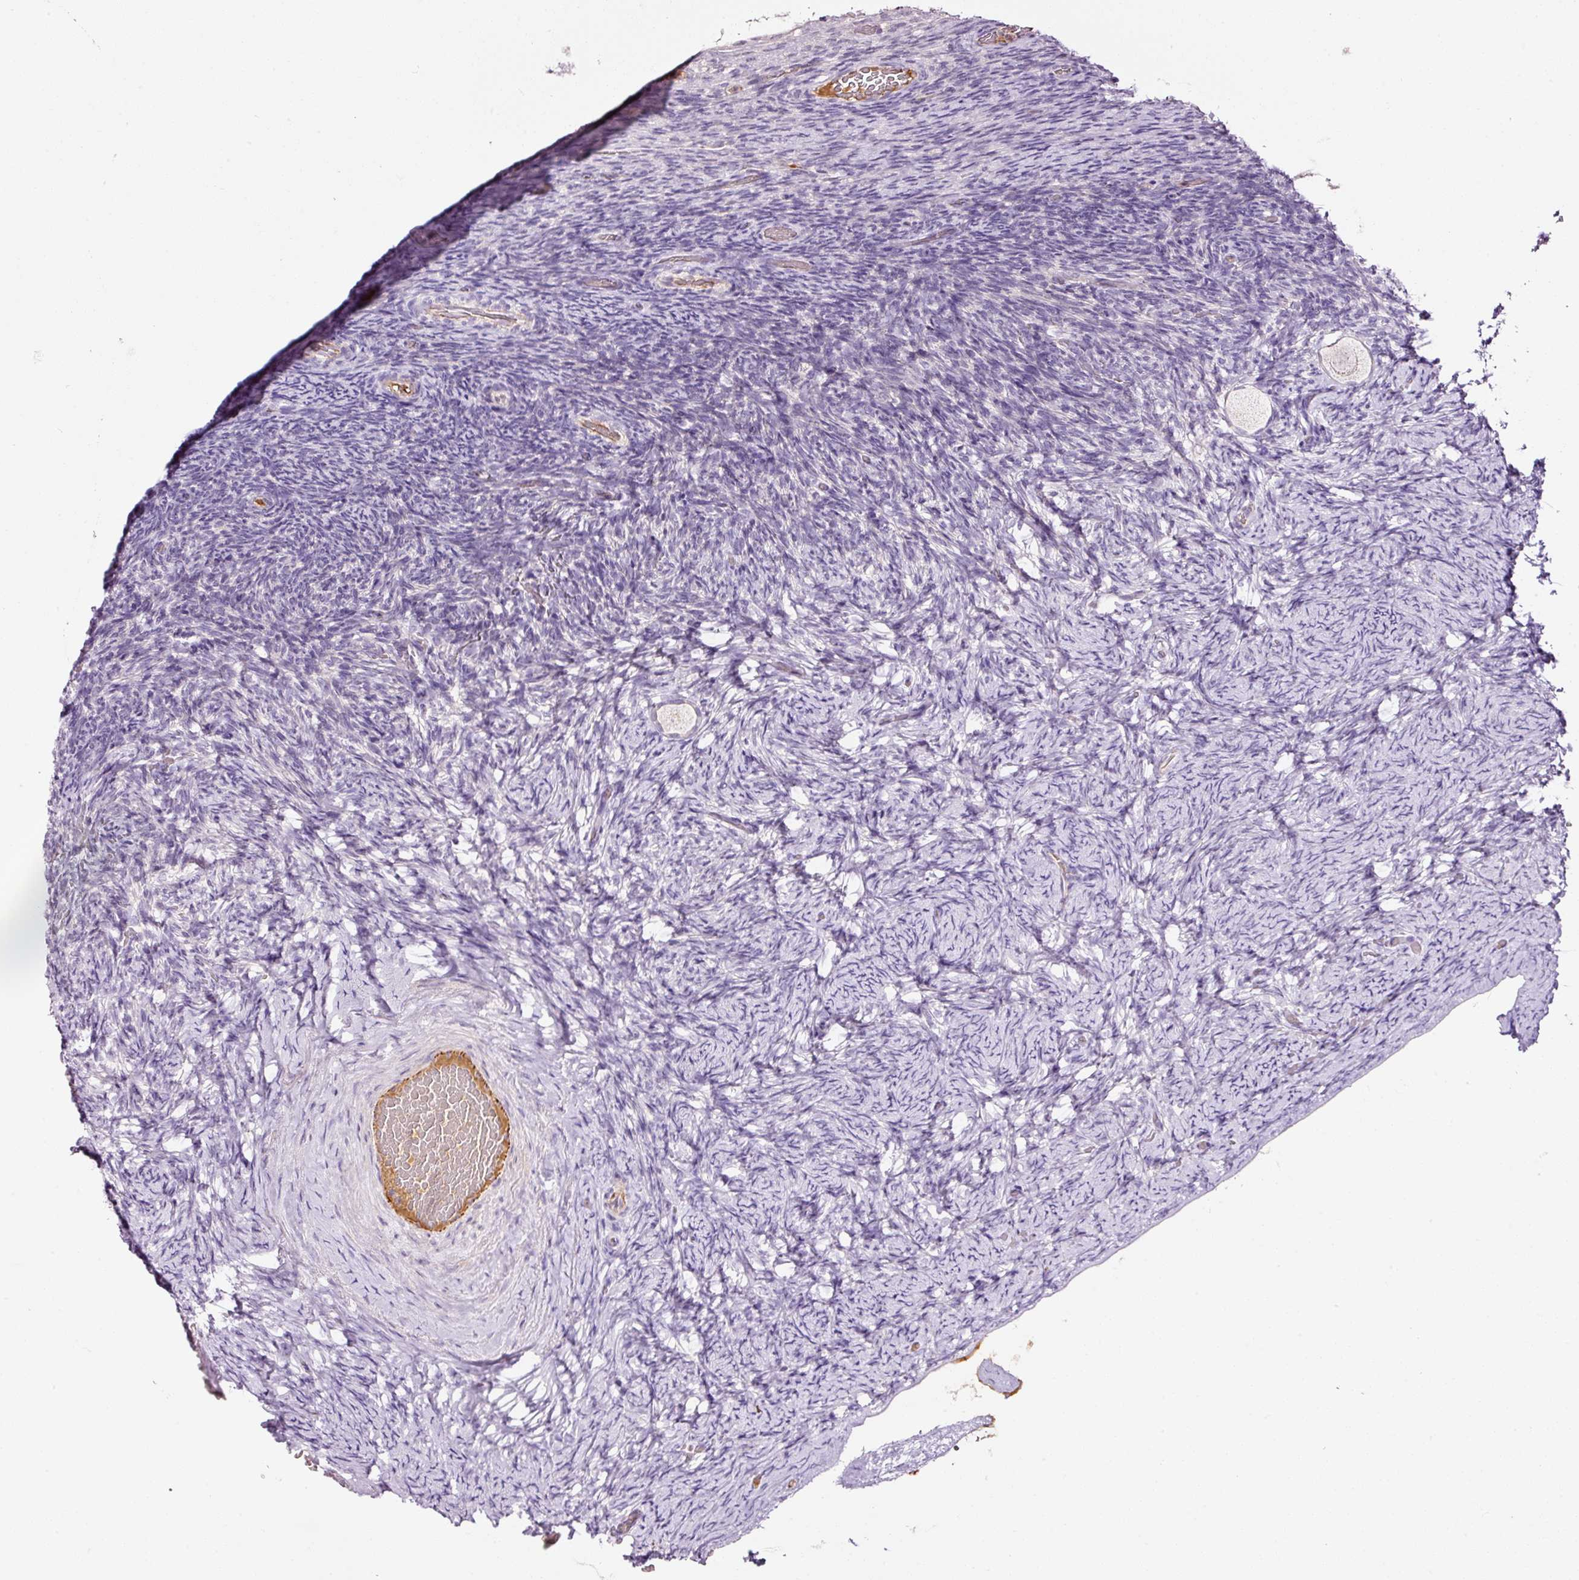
{"staining": {"intensity": "negative", "quantity": "none", "location": "none"}, "tissue": "ovary", "cell_type": "Follicle cells", "image_type": "normal", "snomed": [{"axis": "morphology", "description": "Normal tissue, NOS"}, {"axis": "topography", "description": "Ovary"}], "caption": "Histopathology image shows no significant protein expression in follicle cells of benign ovary. (Stains: DAB (3,3'-diaminobenzidine) immunohistochemistry with hematoxylin counter stain, Microscopy: brightfield microscopy at high magnification).", "gene": "ABCB4", "patient": {"sex": "female", "age": 34}}